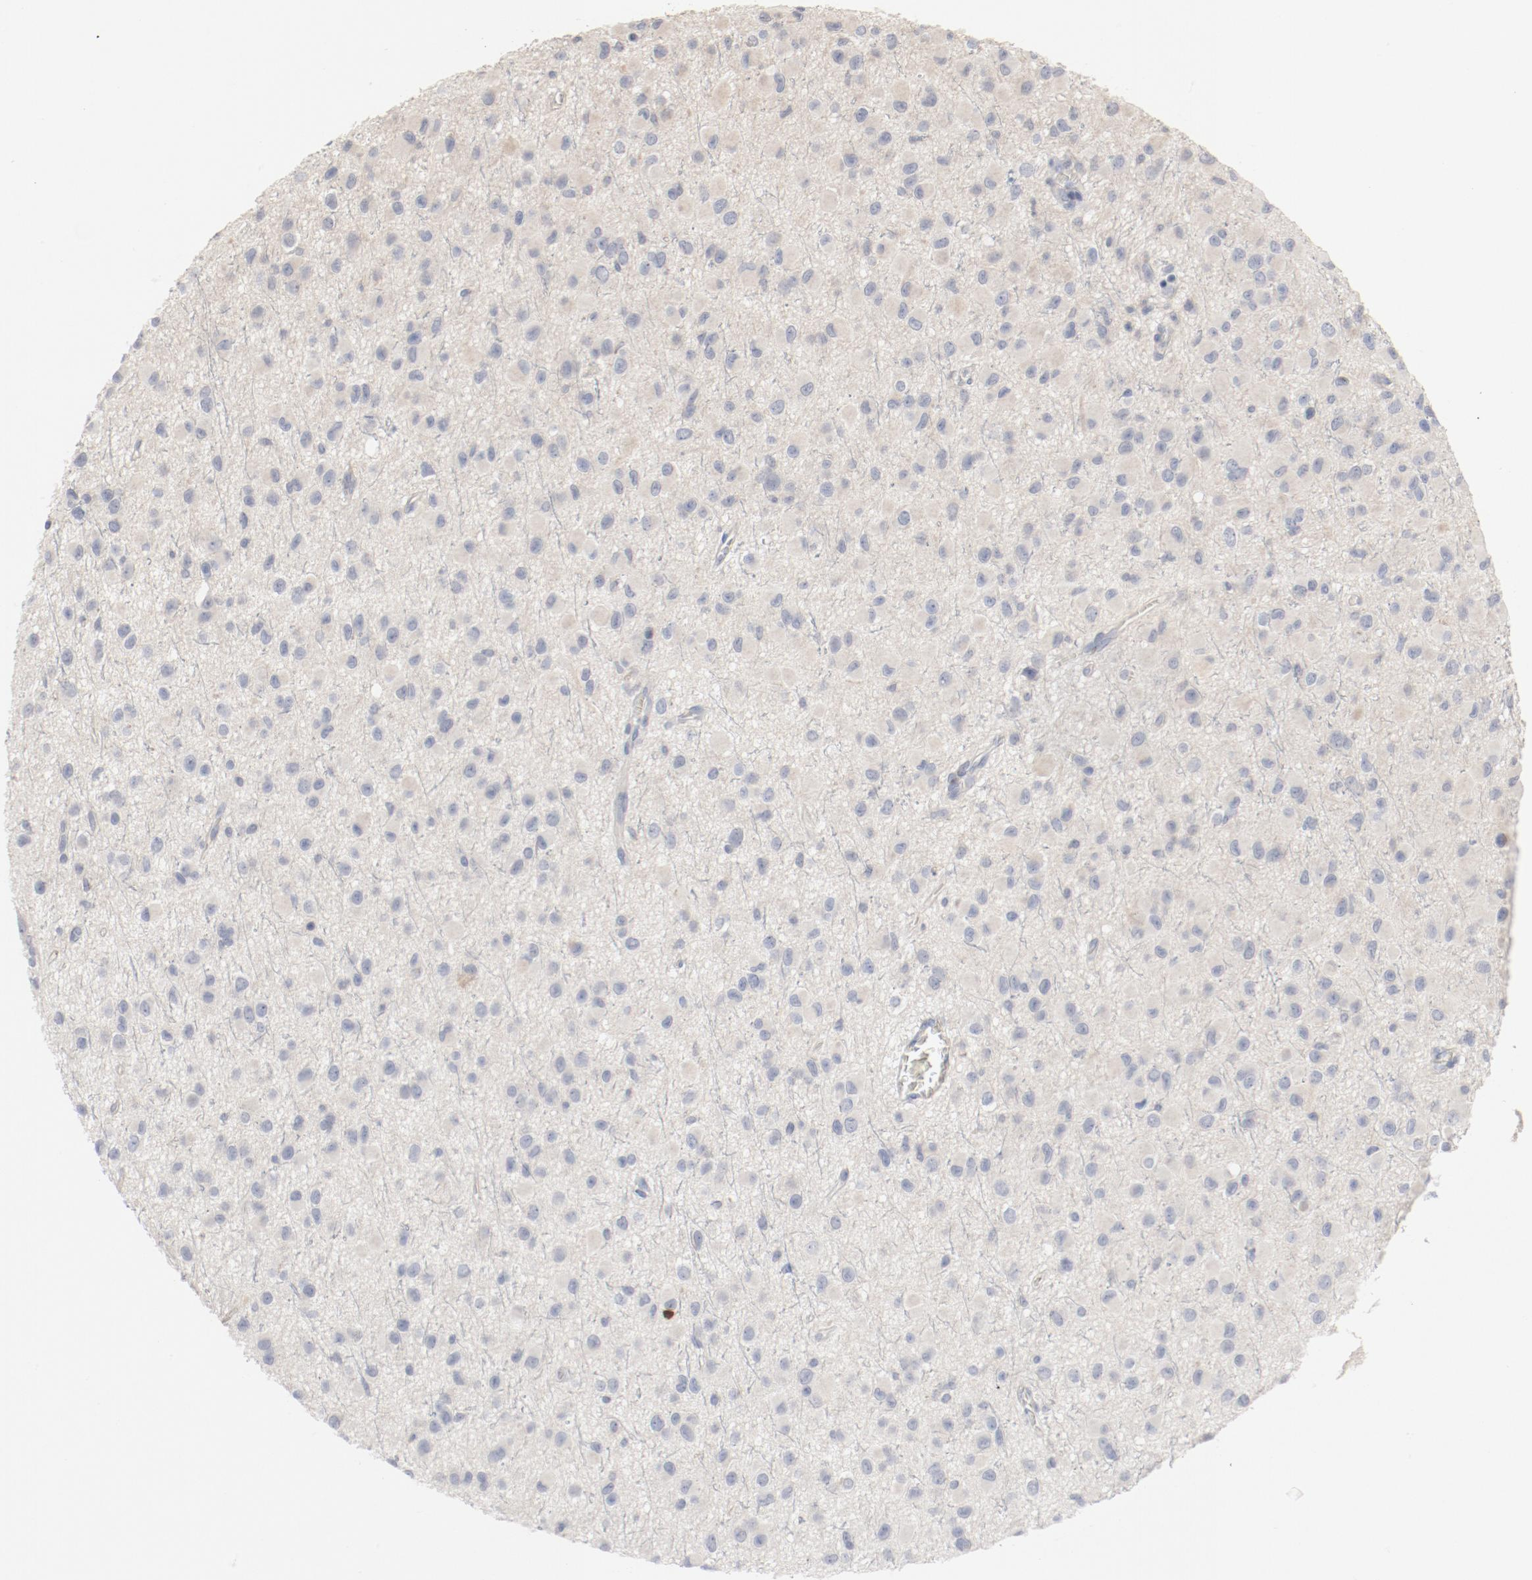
{"staining": {"intensity": "negative", "quantity": "none", "location": "none"}, "tissue": "glioma", "cell_type": "Tumor cells", "image_type": "cancer", "snomed": [{"axis": "morphology", "description": "Glioma, malignant, Low grade"}, {"axis": "topography", "description": "Brain"}], "caption": "Protein analysis of glioma reveals no significant staining in tumor cells.", "gene": "CDK1", "patient": {"sex": "male", "age": 42}}